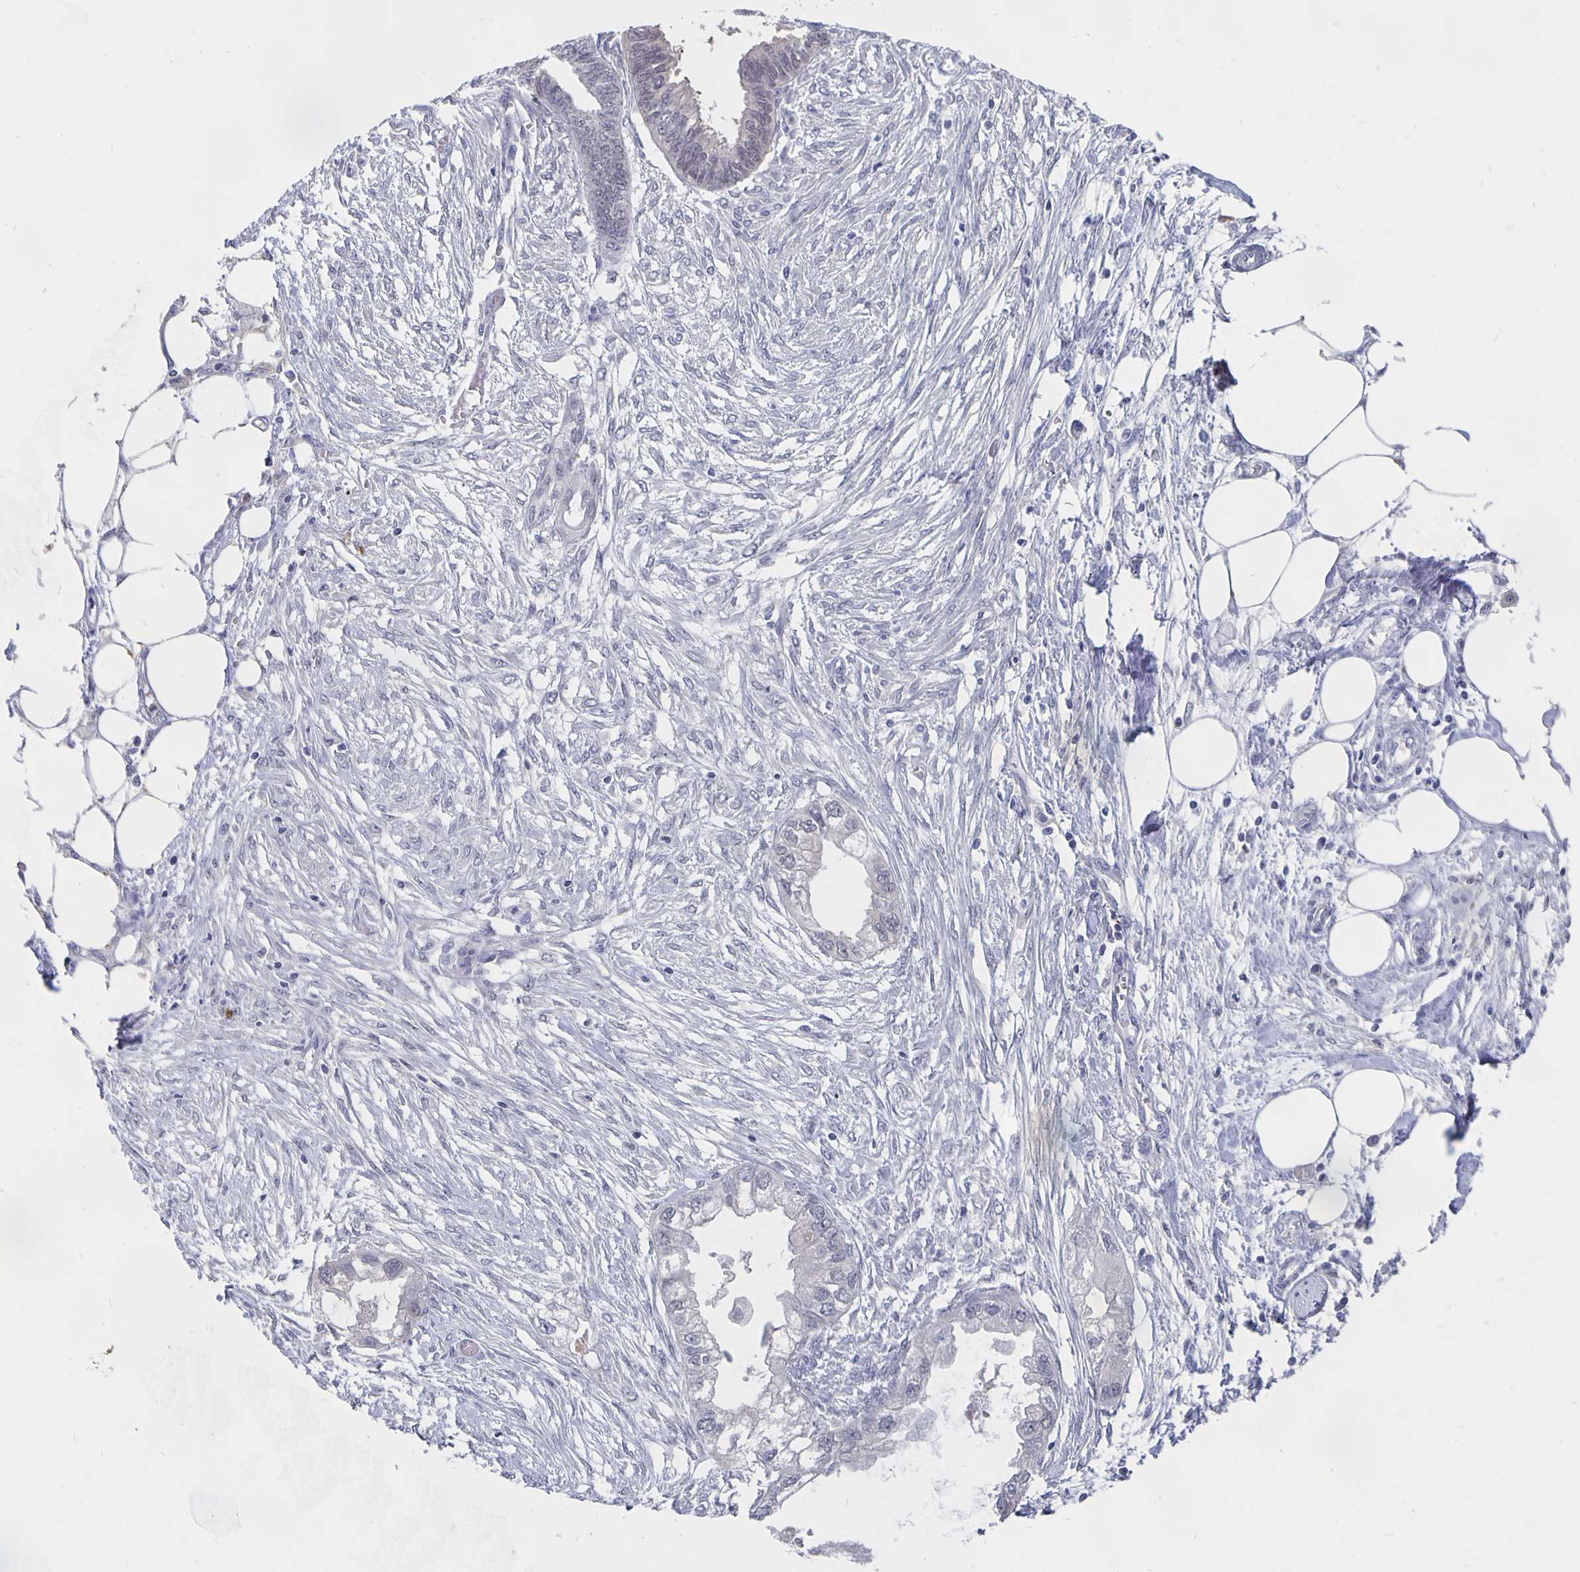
{"staining": {"intensity": "weak", "quantity": "<25%", "location": "nuclear"}, "tissue": "endometrial cancer", "cell_type": "Tumor cells", "image_type": "cancer", "snomed": [{"axis": "morphology", "description": "Adenocarcinoma, NOS"}, {"axis": "morphology", "description": "Adenocarcinoma, metastatic, NOS"}, {"axis": "topography", "description": "Adipose tissue"}, {"axis": "topography", "description": "Endometrium"}], "caption": "Tumor cells are negative for brown protein staining in metastatic adenocarcinoma (endometrial).", "gene": "ZNF691", "patient": {"sex": "female", "age": 67}}